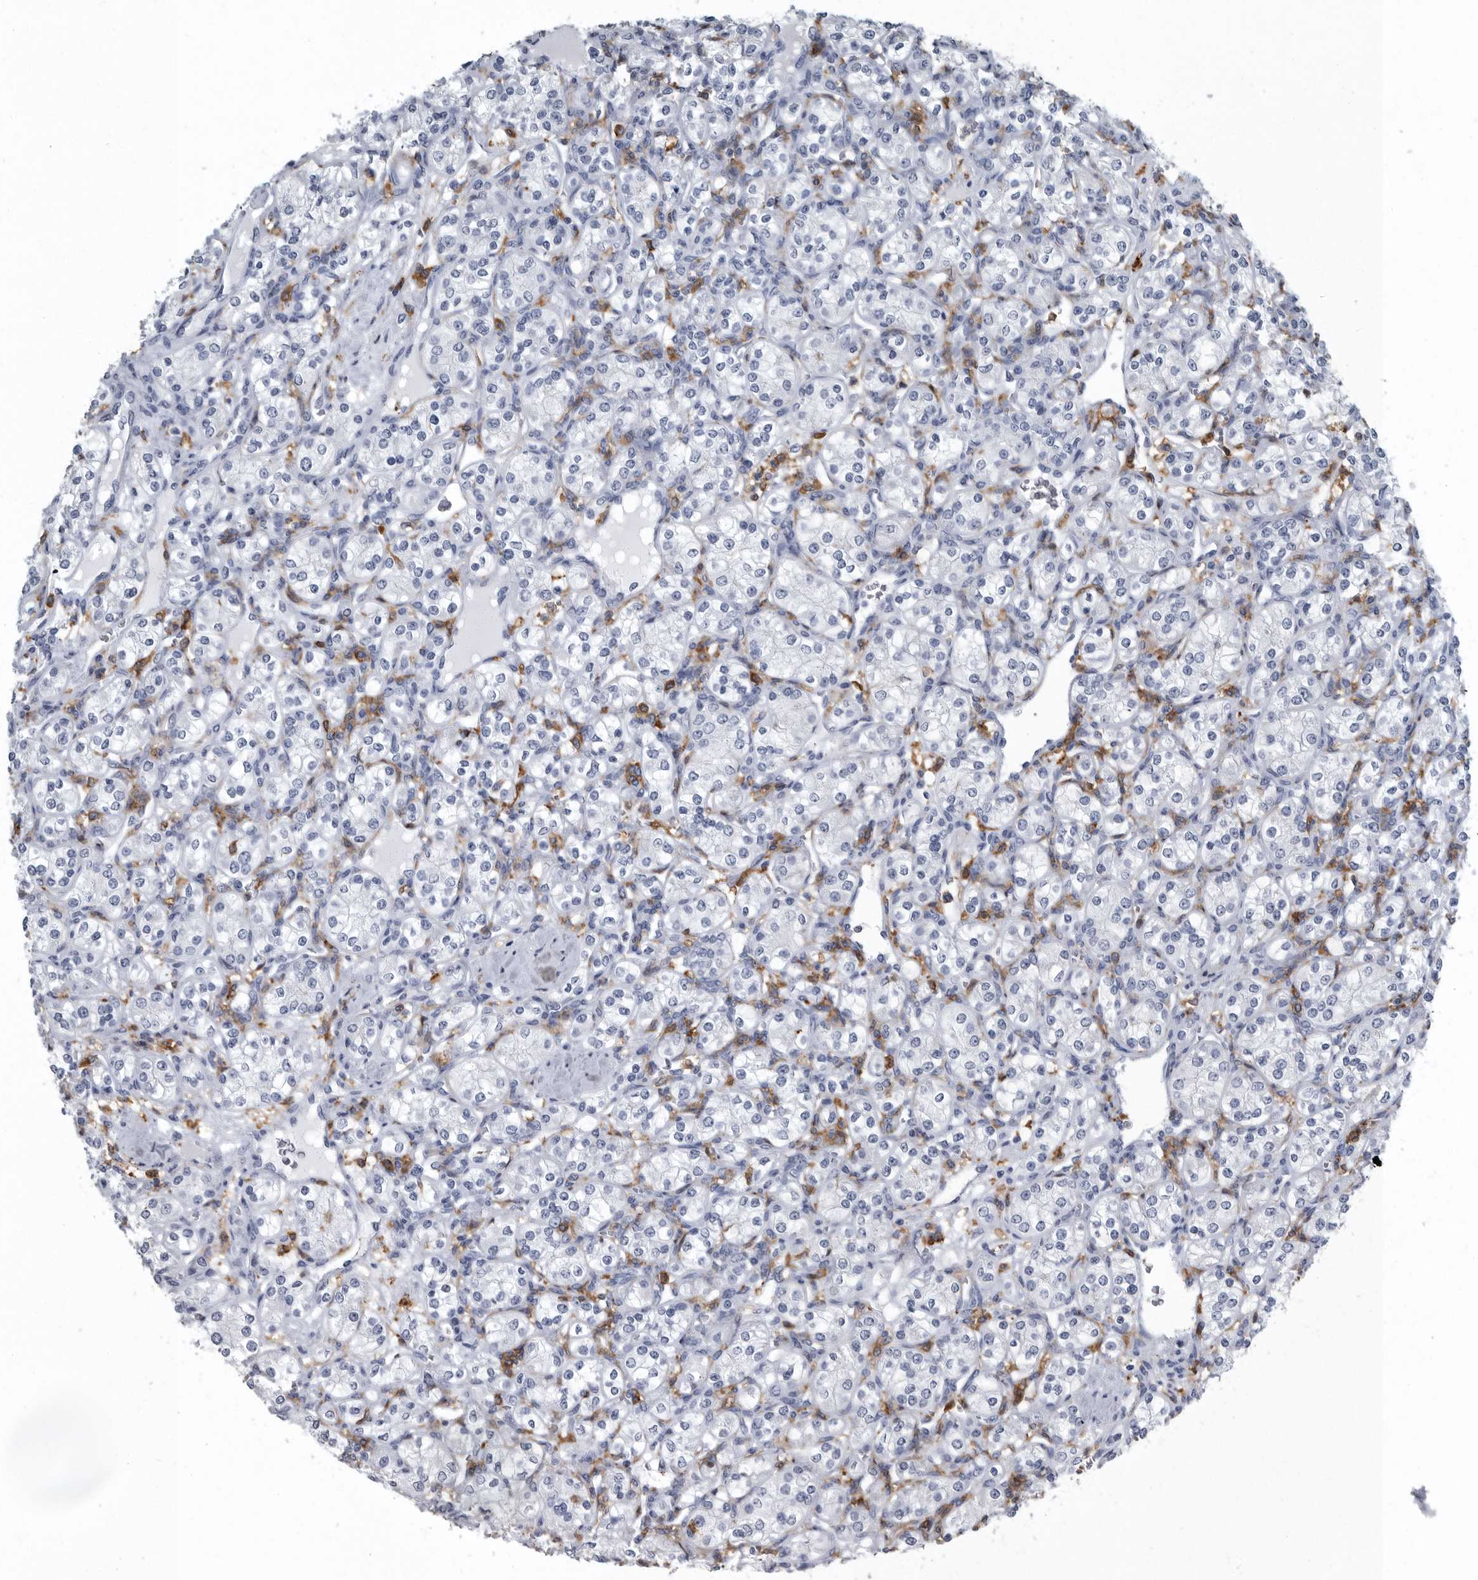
{"staining": {"intensity": "negative", "quantity": "none", "location": "none"}, "tissue": "renal cancer", "cell_type": "Tumor cells", "image_type": "cancer", "snomed": [{"axis": "morphology", "description": "Adenocarcinoma, NOS"}, {"axis": "topography", "description": "Kidney"}], "caption": "This is a image of immunohistochemistry staining of adenocarcinoma (renal), which shows no staining in tumor cells.", "gene": "FCER1G", "patient": {"sex": "male", "age": 77}}